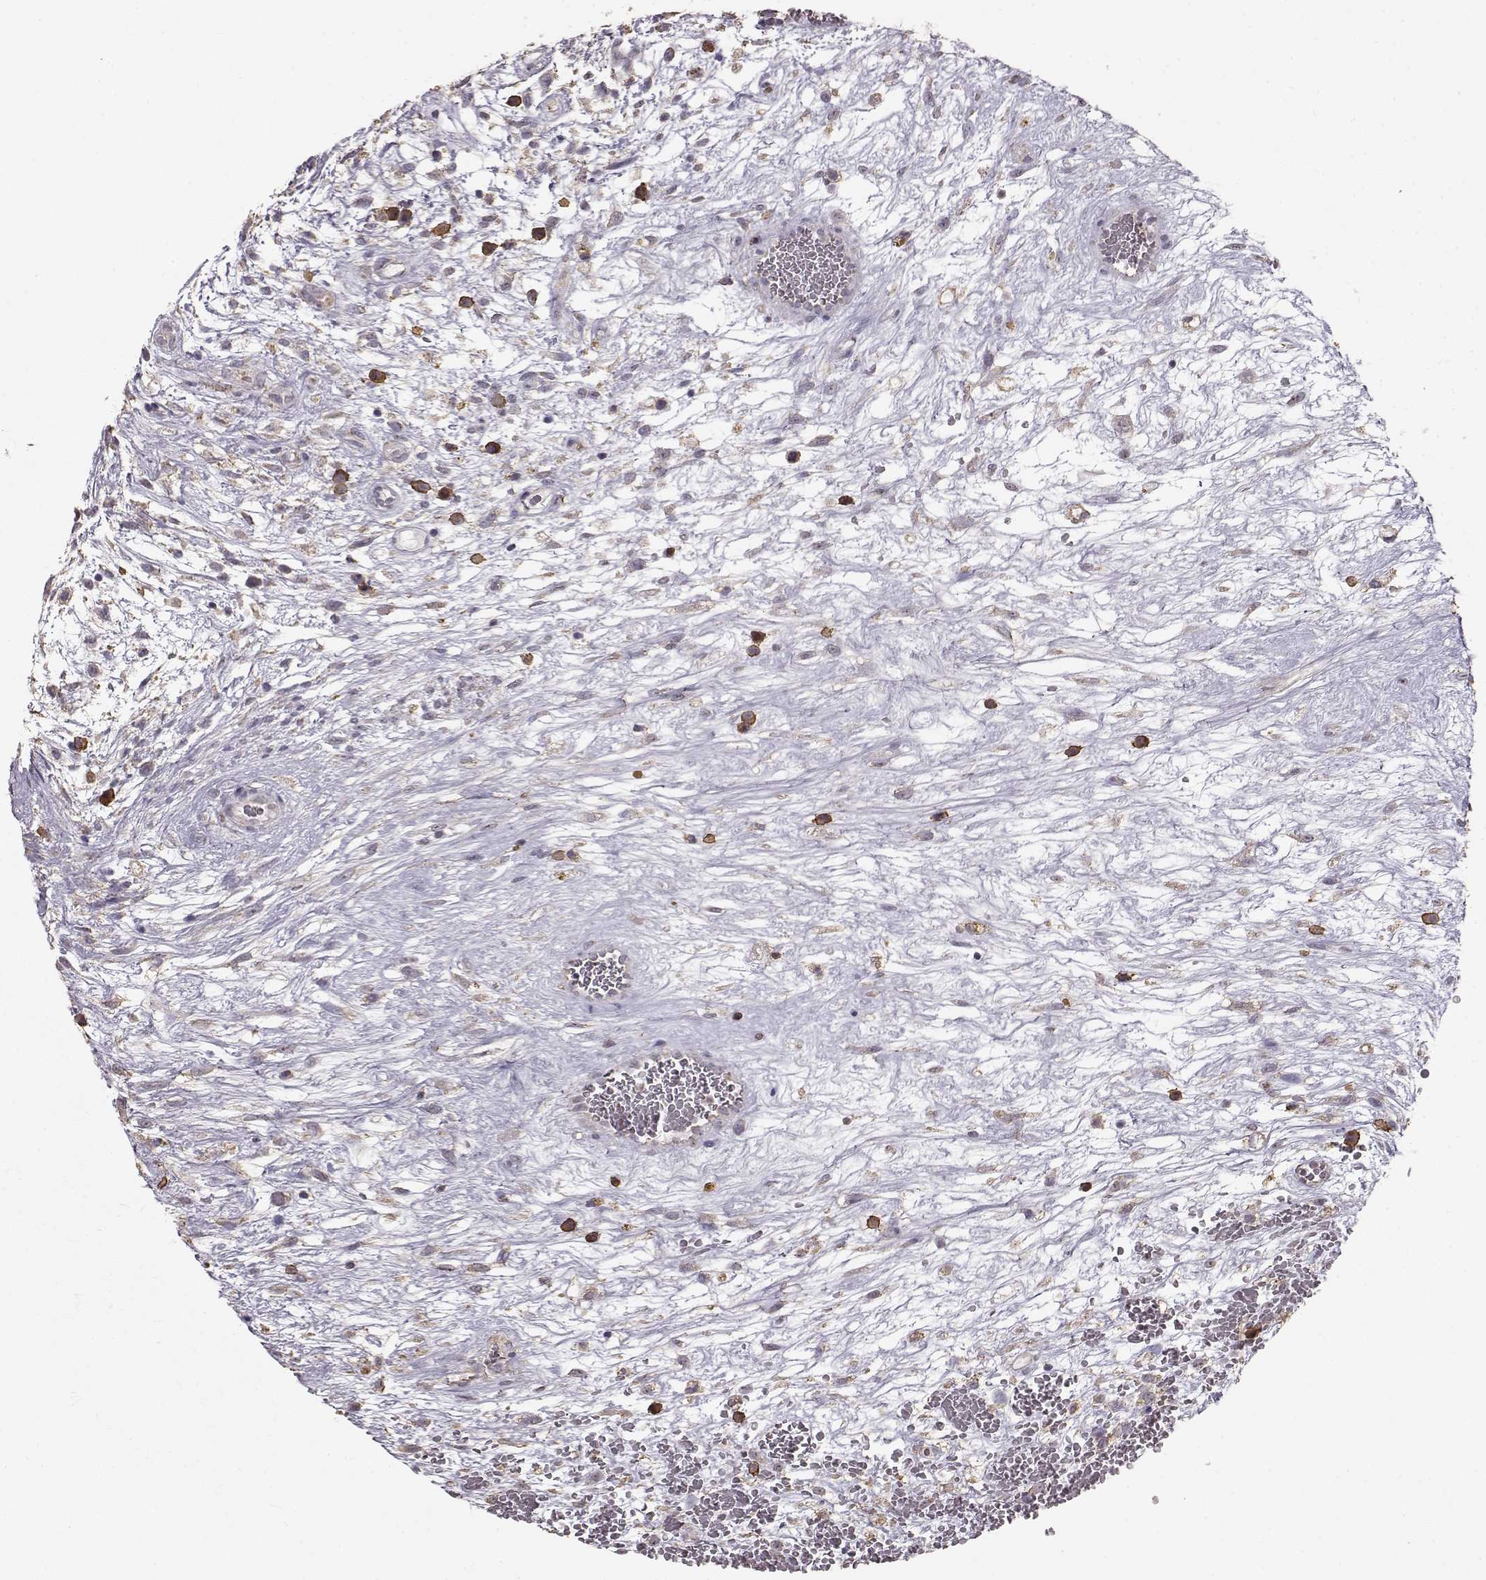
{"staining": {"intensity": "negative", "quantity": "none", "location": "none"}, "tissue": "testis cancer", "cell_type": "Tumor cells", "image_type": "cancer", "snomed": [{"axis": "morphology", "description": "Normal tissue, NOS"}, {"axis": "morphology", "description": "Carcinoma, Embryonal, NOS"}, {"axis": "topography", "description": "Testis"}], "caption": "Tumor cells are negative for brown protein staining in testis embryonal carcinoma.", "gene": "GABRG3", "patient": {"sex": "male", "age": 32}}